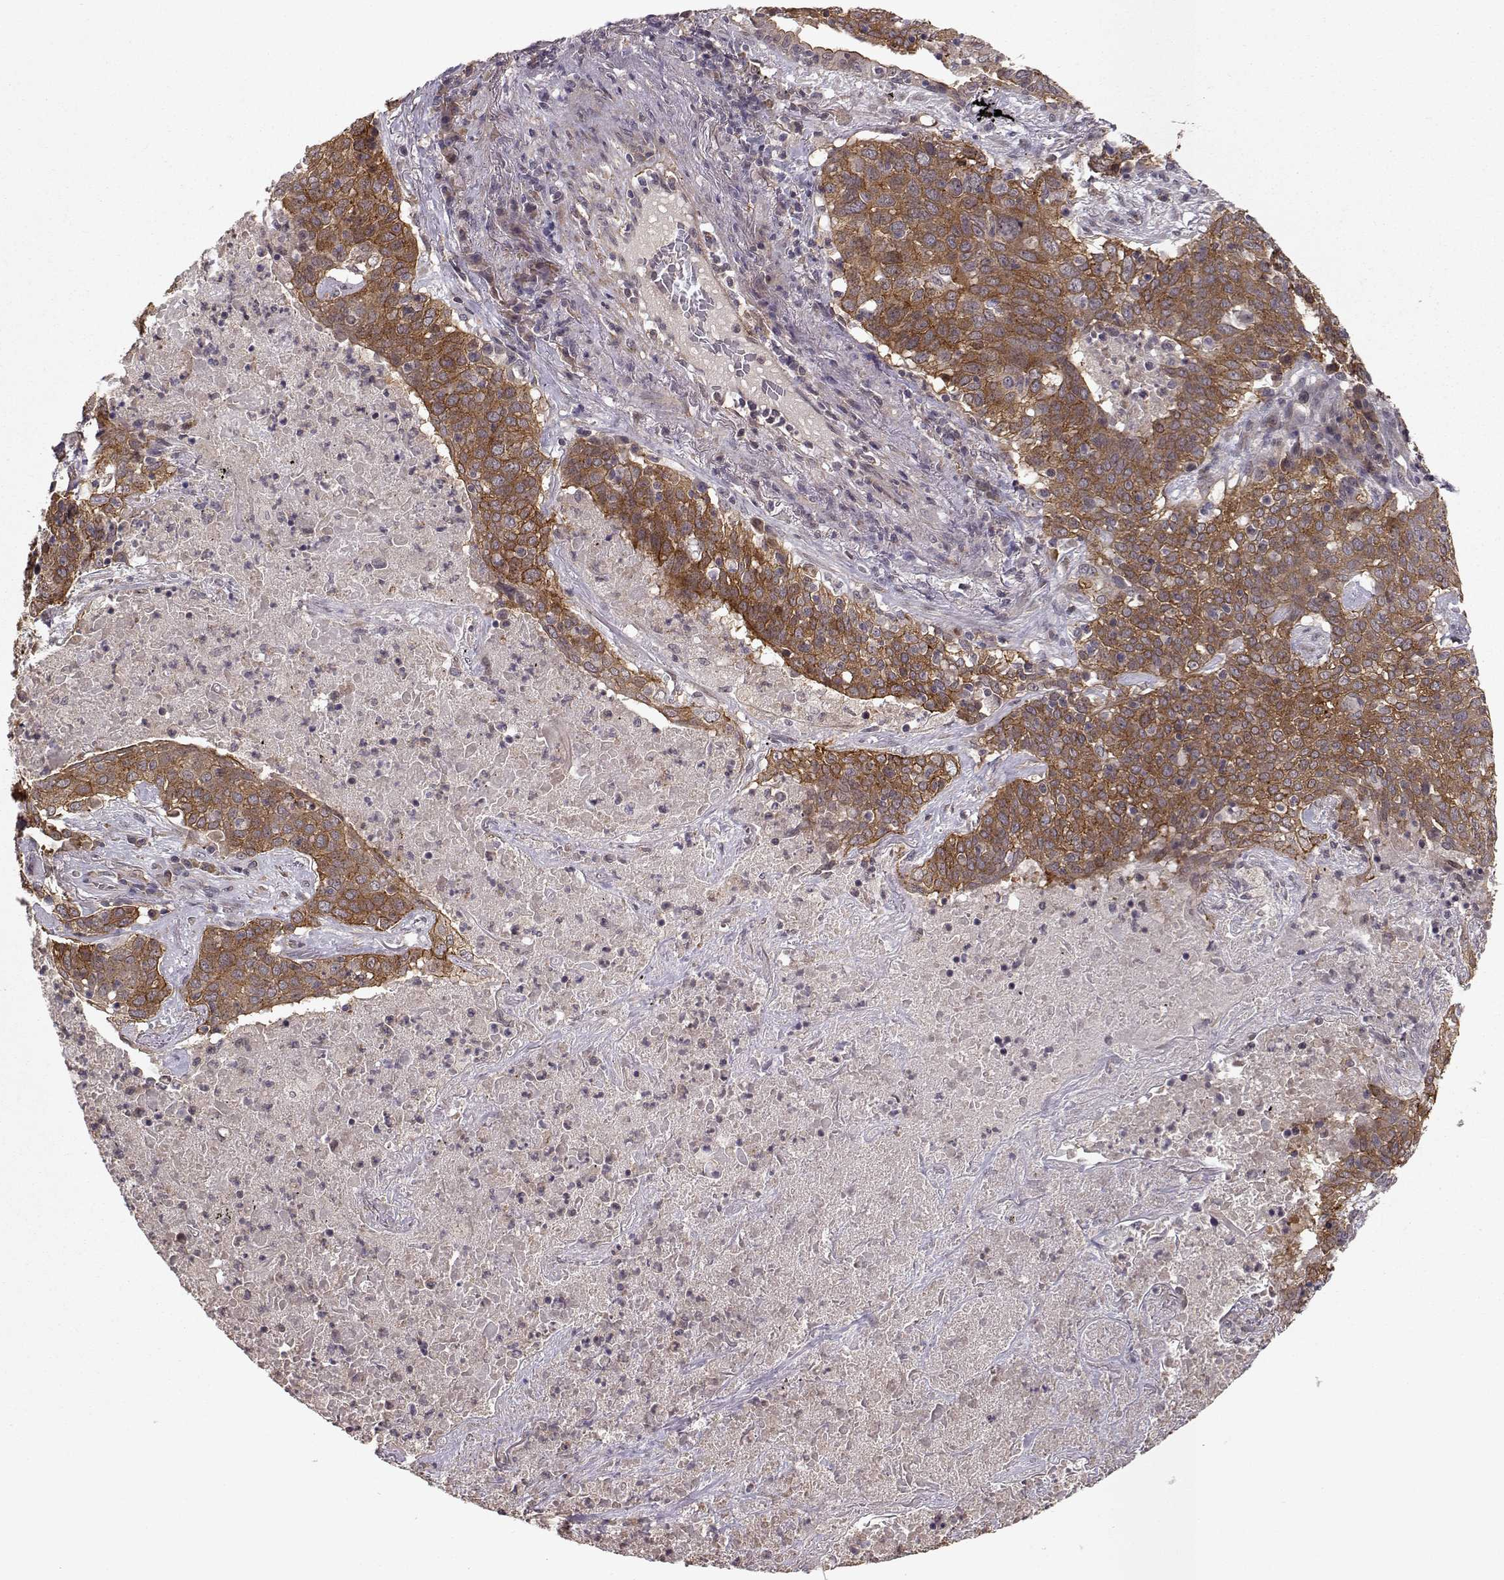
{"staining": {"intensity": "strong", "quantity": ">75%", "location": "cytoplasmic/membranous"}, "tissue": "lung cancer", "cell_type": "Tumor cells", "image_type": "cancer", "snomed": [{"axis": "morphology", "description": "Squamous cell carcinoma, NOS"}, {"axis": "topography", "description": "Lung"}], "caption": "Immunohistochemical staining of squamous cell carcinoma (lung) shows strong cytoplasmic/membranous protein expression in approximately >75% of tumor cells.", "gene": "PLEKHG3", "patient": {"sex": "male", "age": 82}}